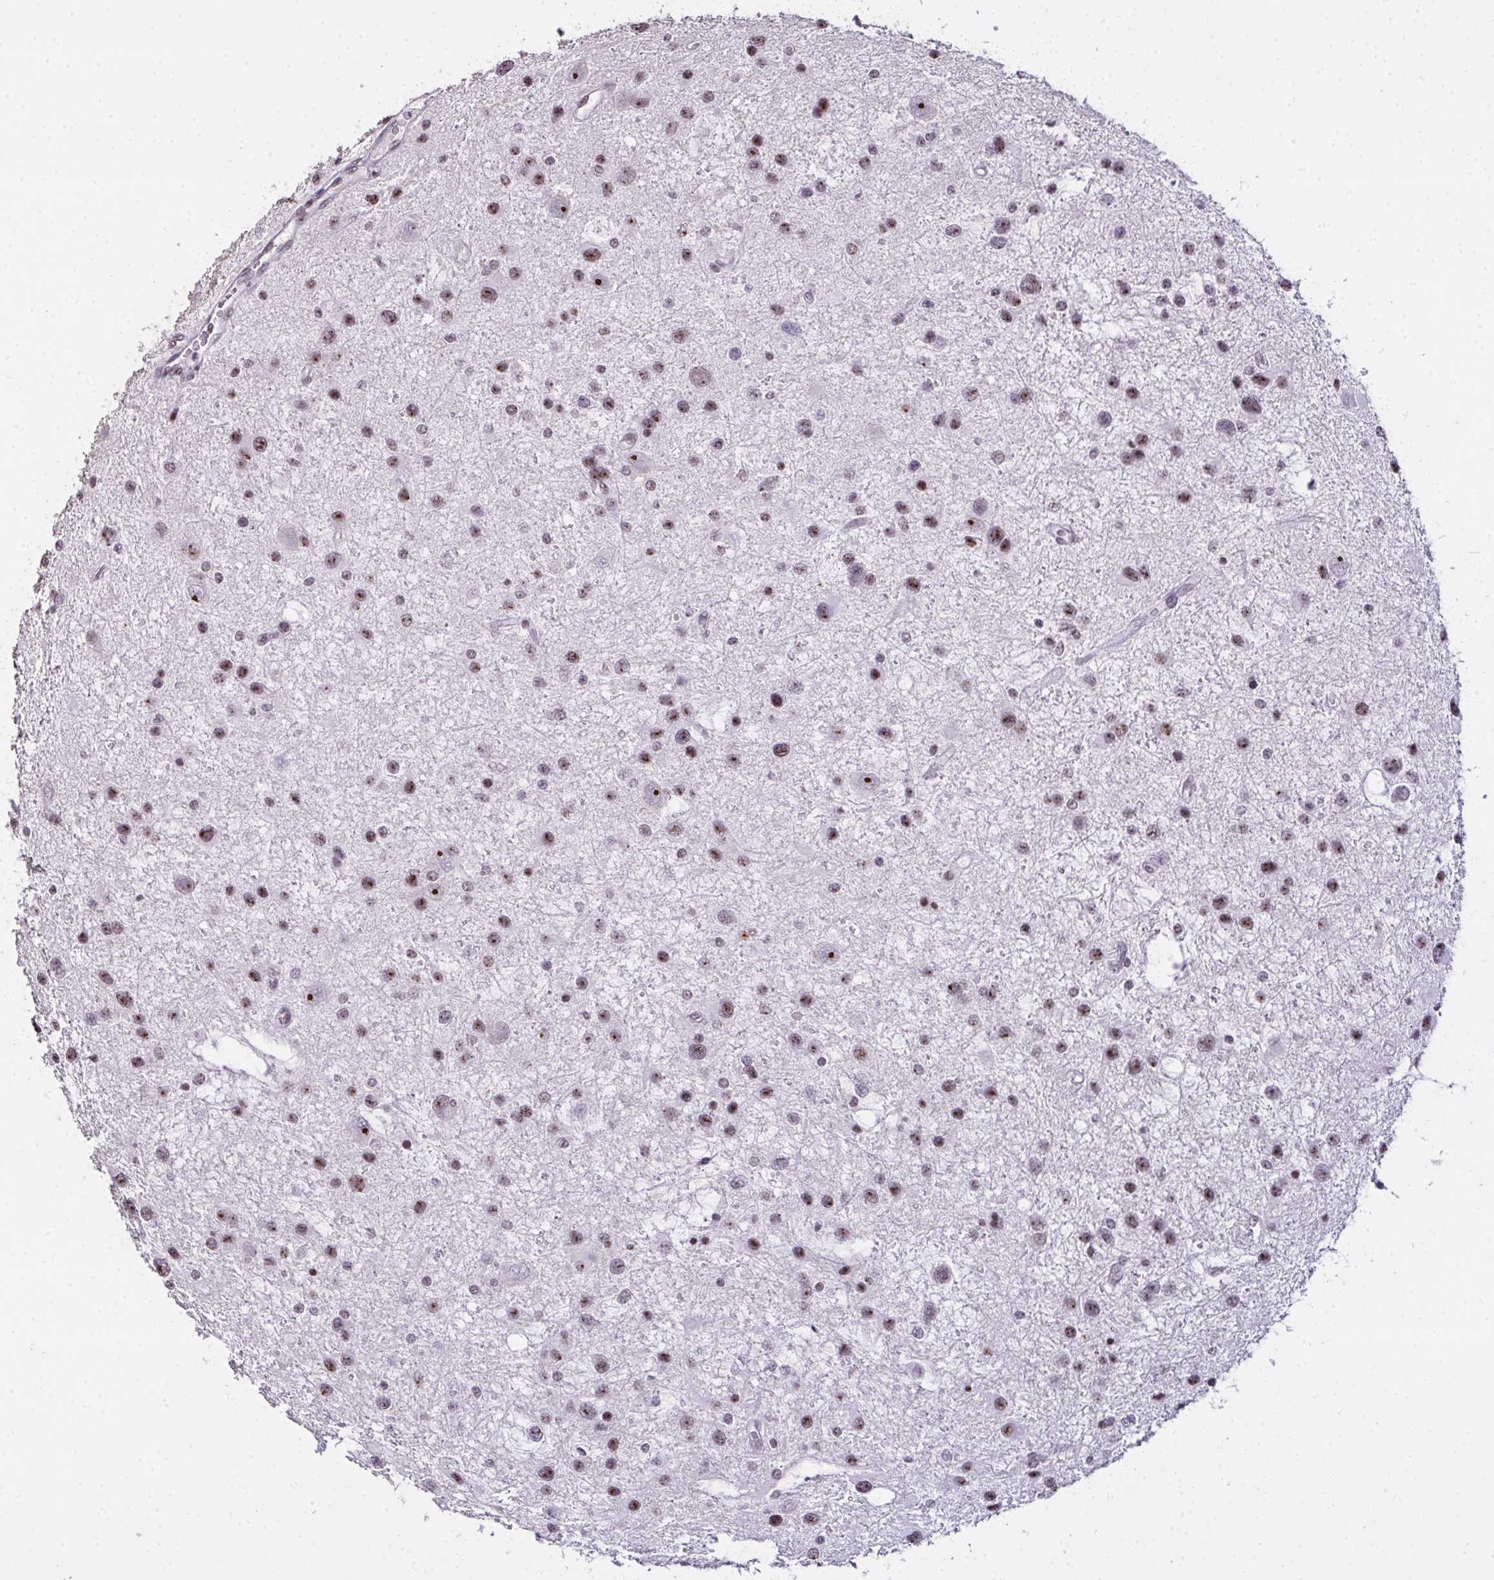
{"staining": {"intensity": "moderate", "quantity": ">75%", "location": "nuclear"}, "tissue": "glioma", "cell_type": "Tumor cells", "image_type": "cancer", "snomed": [{"axis": "morphology", "description": "Glioma, malignant, Low grade"}, {"axis": "topography", "description": "Brain"}], "caption": "Protein expression by immunohistochemistry displays moderate nuclear expression in approximately >75% of tumor cells in glioma.", "gene": "ZNF800", "patient": {"sex": "female", "age": 32}}